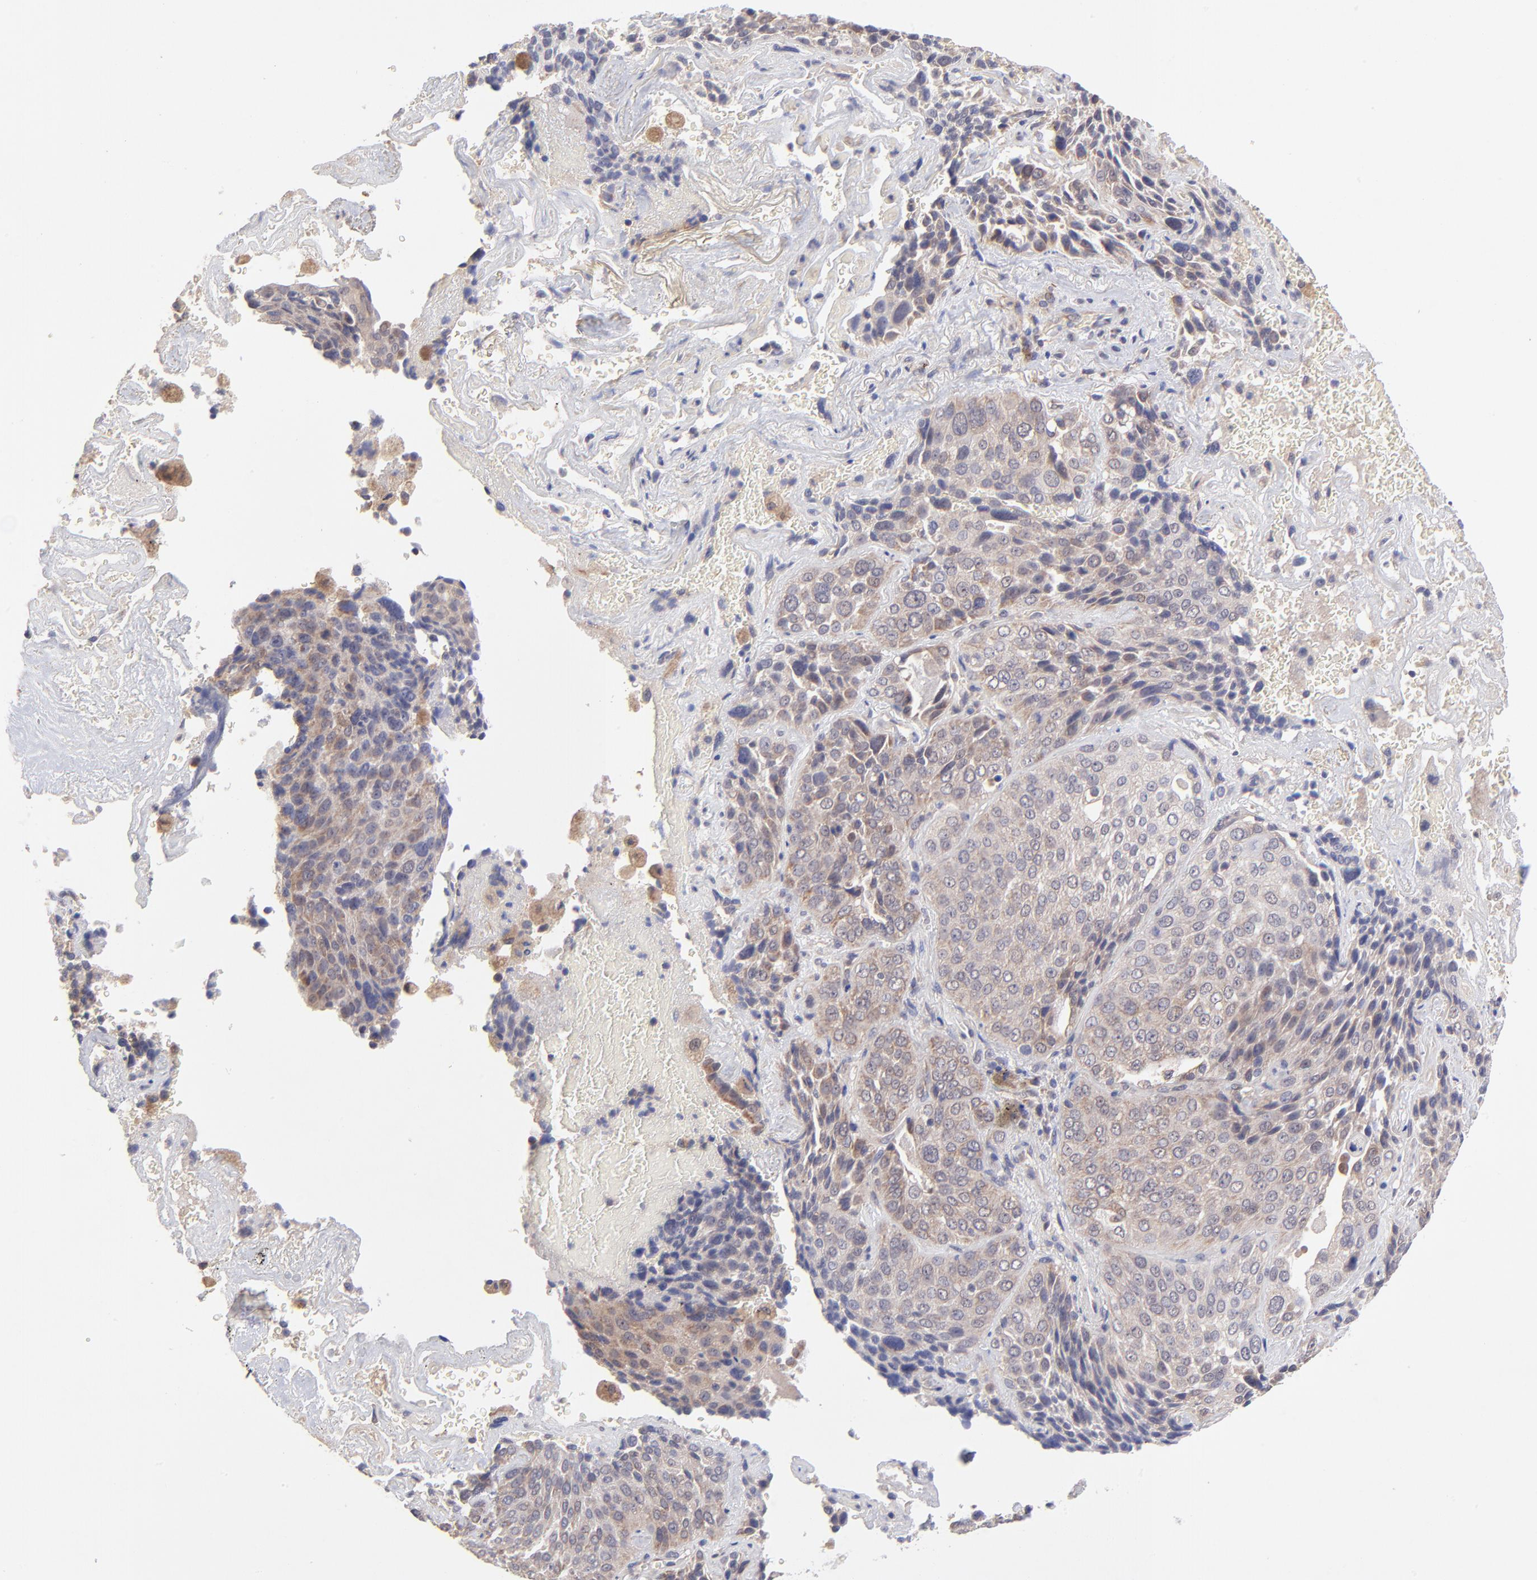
{"staining": {"intensity": "moderate", "quantity": "25%-75%", "location": "cytoplasmic/membranous"}, "tissue": "lung cancer", "cell_type": "Tumor cells", "image_type": "cancer", "snomed": [{"axis": "morphology", "description": "Squamous cell carcinoma, NOS"}, {"axis": "topography", "description": "Lung"}], "caption": "This histopathology image reveals IHC staining of human lung squamous cell carcinoma, with medium moderate cytoplasmic/membranous positivity in approximately 25%-75% of tumor cells.", "gene": "UBE2H", "patient": {"sex": "male", "age": 54}}